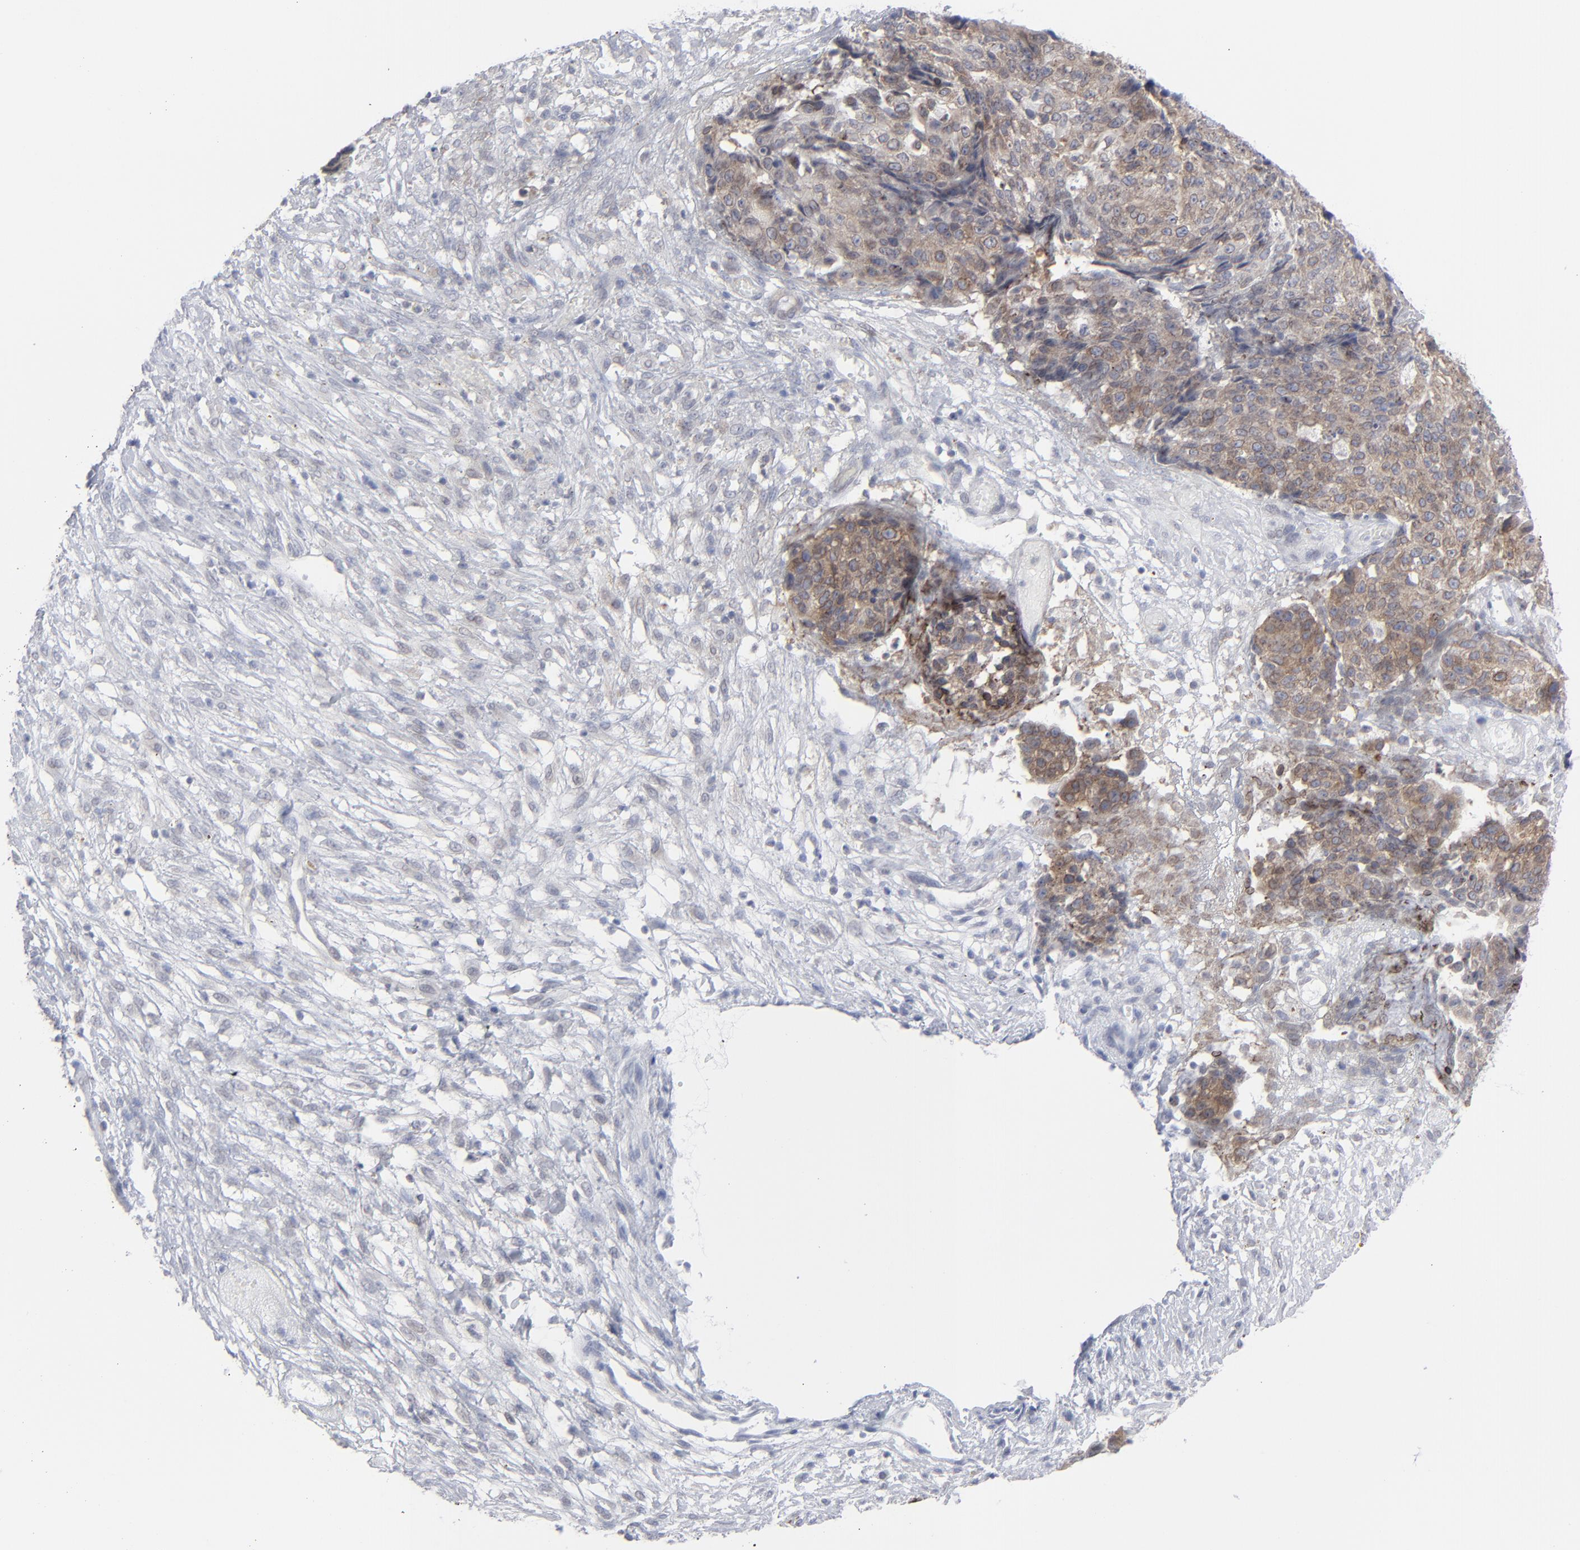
{"staining": {"intensity": "moderate", "quantity": "25%-75%", "location": "cytoplasmic/membranous"}, "tissue": "ovarian cancer", "cell_type": "Tumor cells", "image_type": "cancer", "snomed": [{"axis": "morphology", "description": "Carcinoma, endometroid"}, {"axis": "topography", "description": "Ovary"}], "caption": "Moderate cytoplasmic/membranous positivity for a protein is present in approximately 25%-75% of tumor cells of ovarian cancer using immunohistochemistry (IHC).", "gene": "NUP88", "patient": {"sex": "female", "age": 42}}